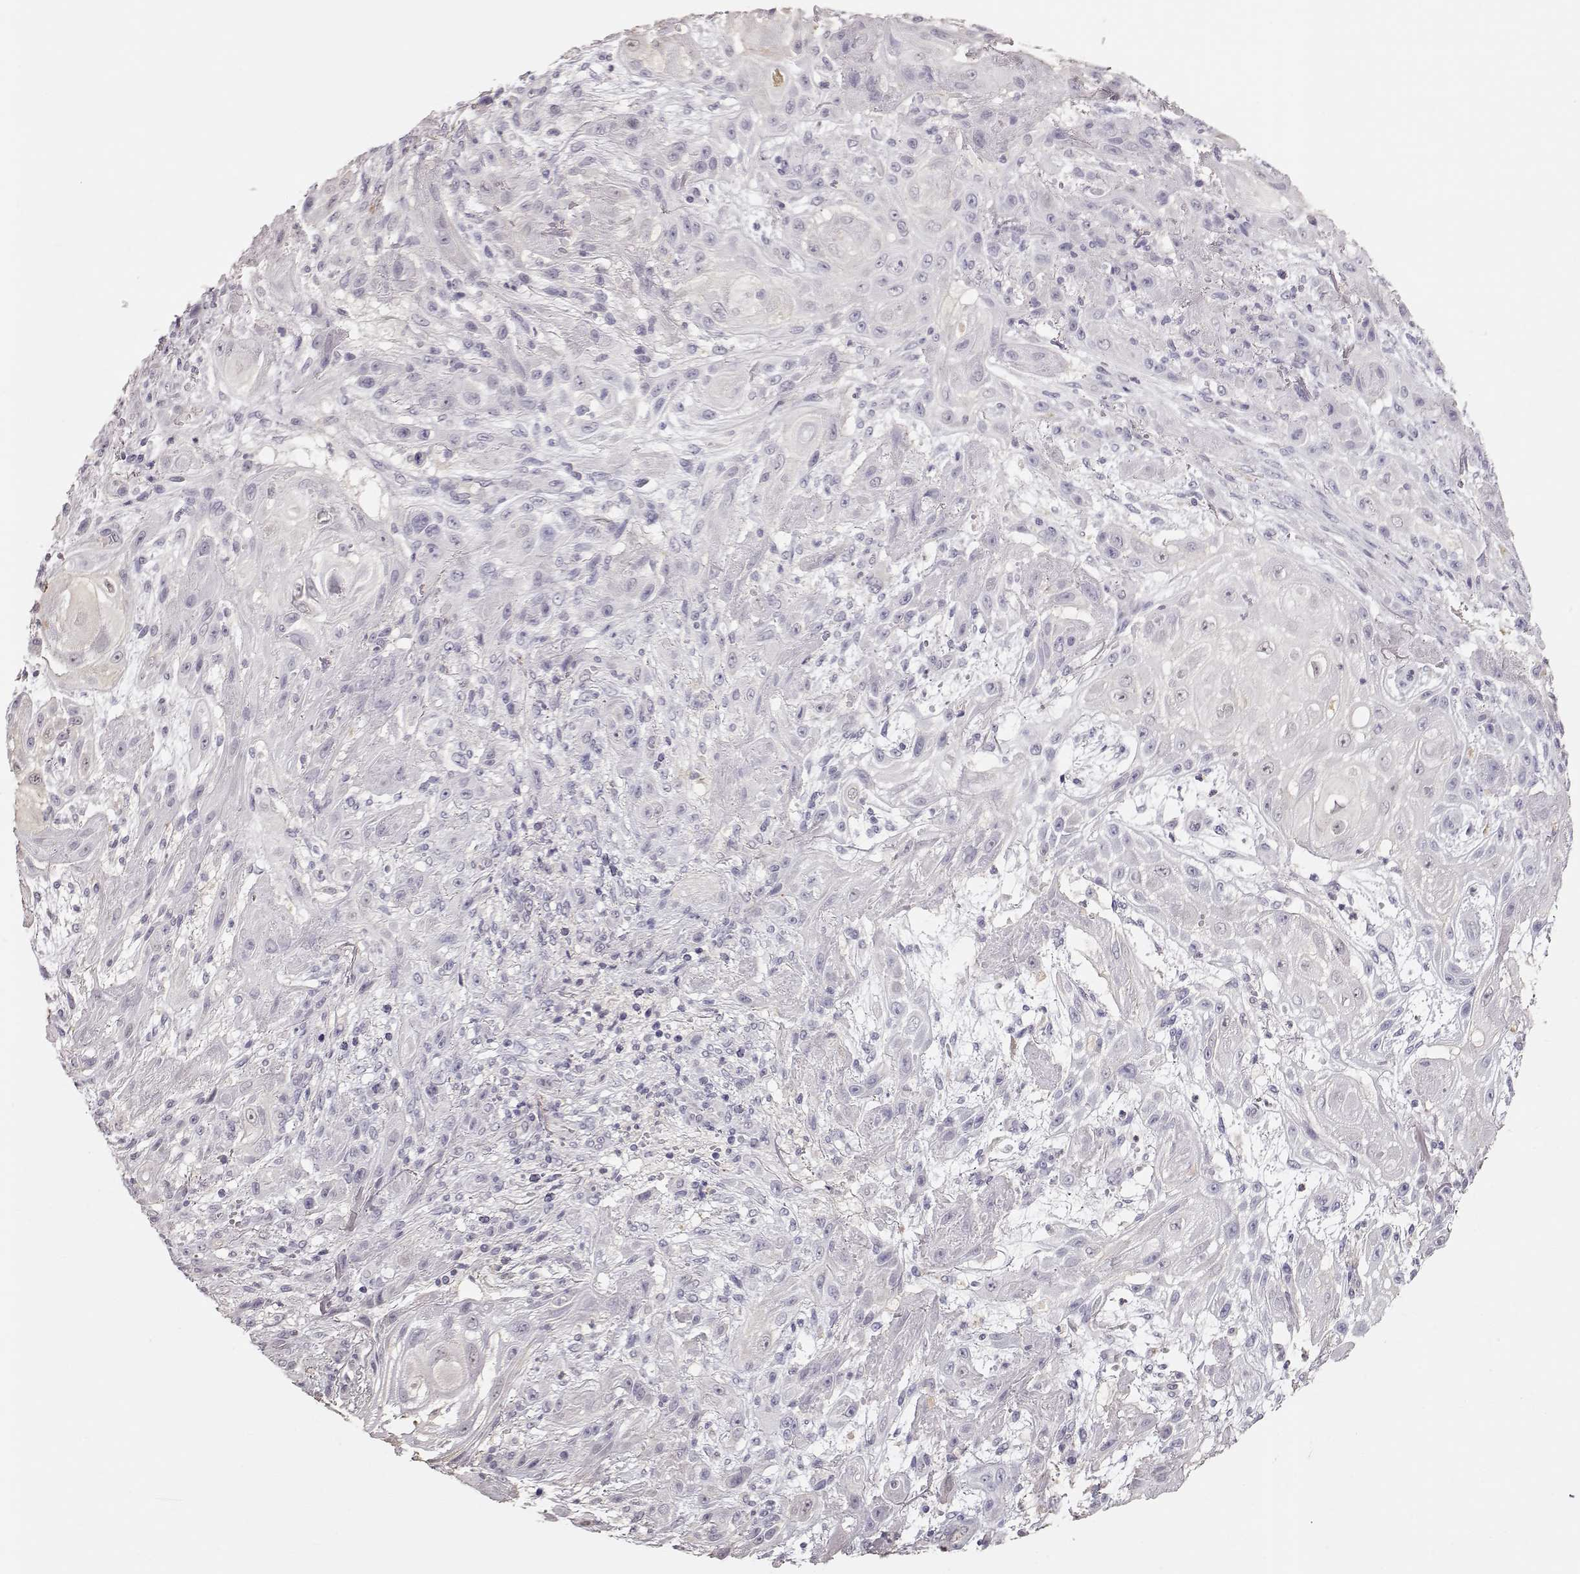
{"staining": {"intensity": "negative", "quantity": "none", "location": "none"}, "tissue": "skin cancer", "cell_type": "Tumor cells", "image_type": "cancer", "snomed": [{"axis": "morphology", "description": "Squamous cell carcinoma, NOS"}, {"axis": "topography", "description": "Skin"}], "caption": "The micrograph displays no staining of tumor cells in squamous cell carcinoma (skin).", "gene": "POU1F1", "patient": {"sex": "male", "age": 62}}